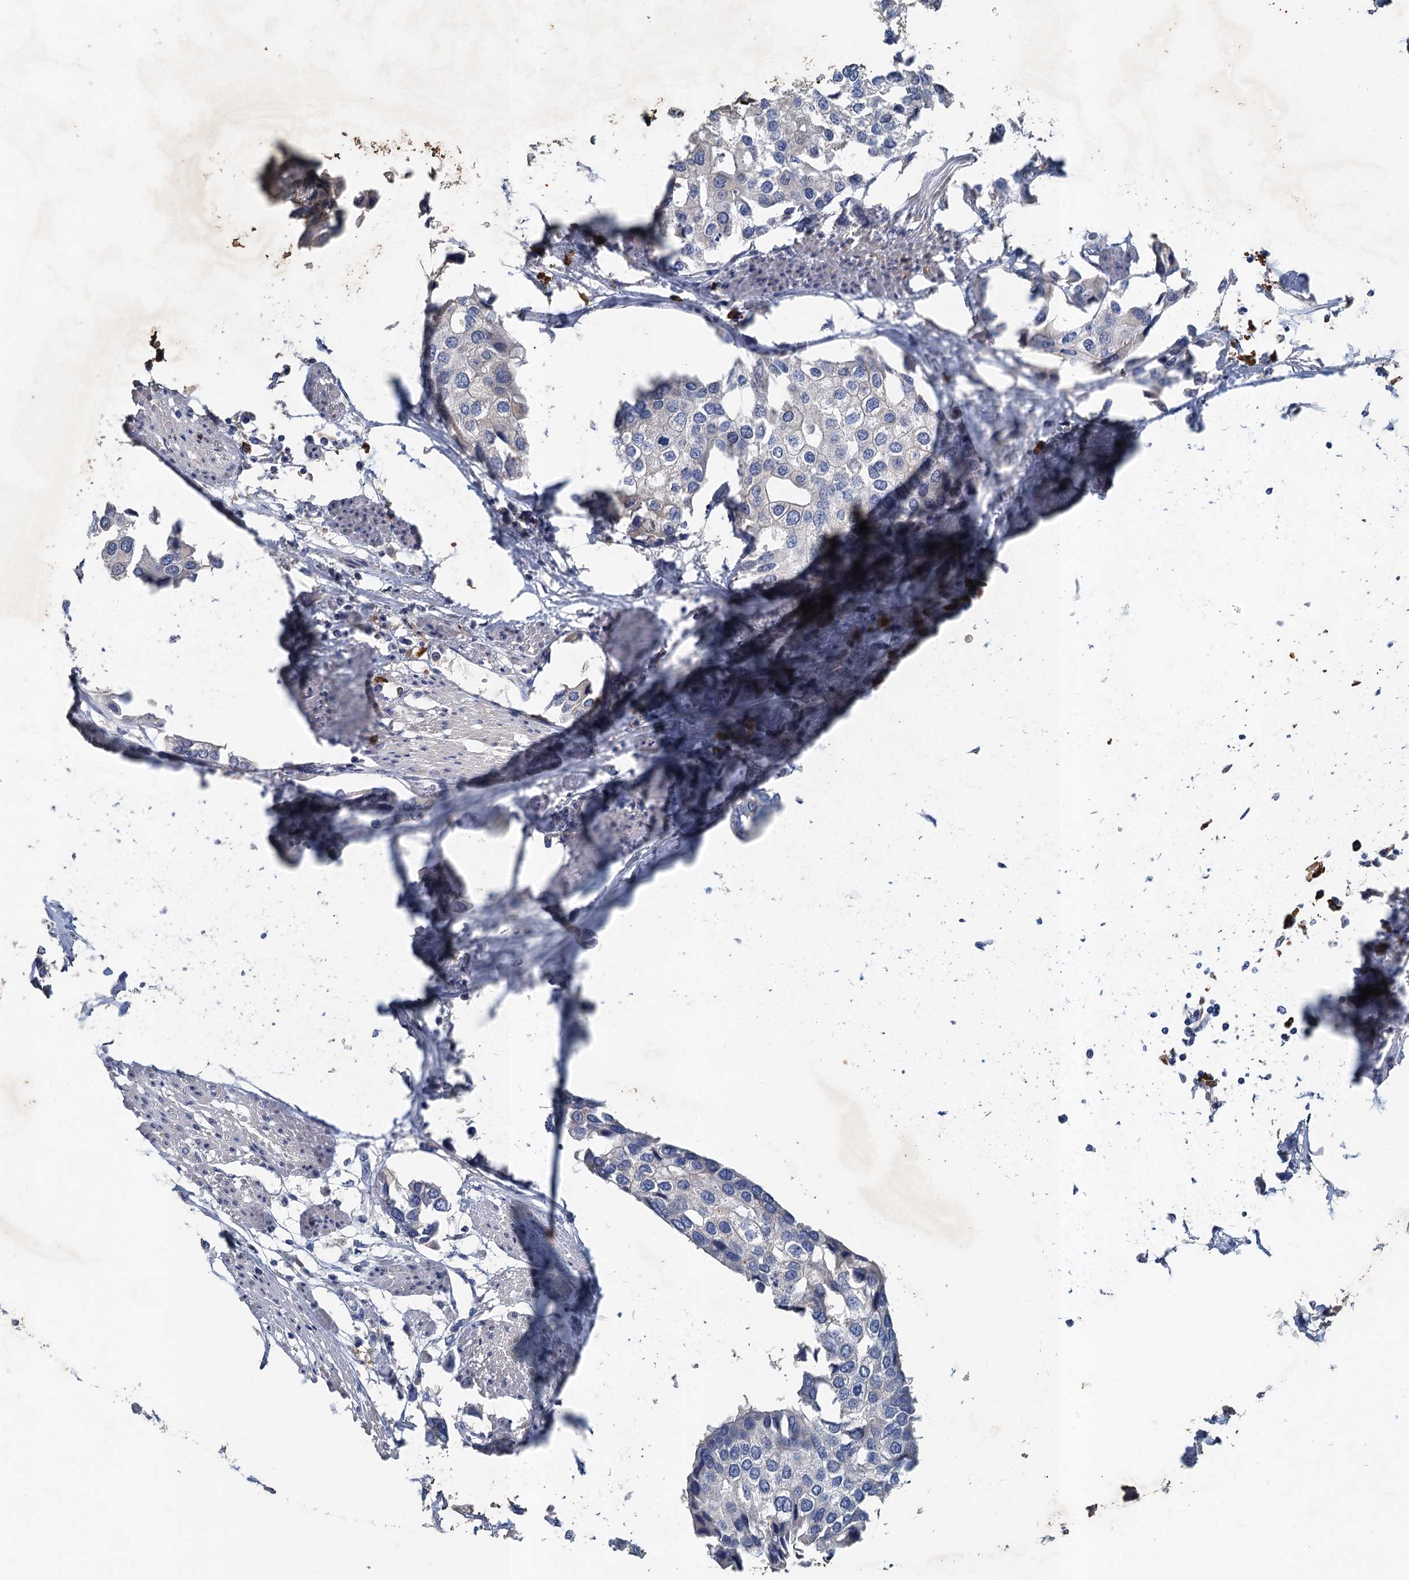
{"staining": {"intensity": "negative", "quantity": "none", "location": "none"}, "tissue": "urothelial cancer", "cell_type": "Tumor cells", "image_type": "cancer", "snomed": [{"axis": "morphology", "description": "Urothelial carcinoma, High grade"}, {"axis": "topography", "description": "Urinary bladder"}], "caption": "This is an IHC micrograph of high-grade urothelial carcinoma. There is no expression in tumor cells.", "gene": "TPCN1", "patient": {"sex": "male", "age": 64}}